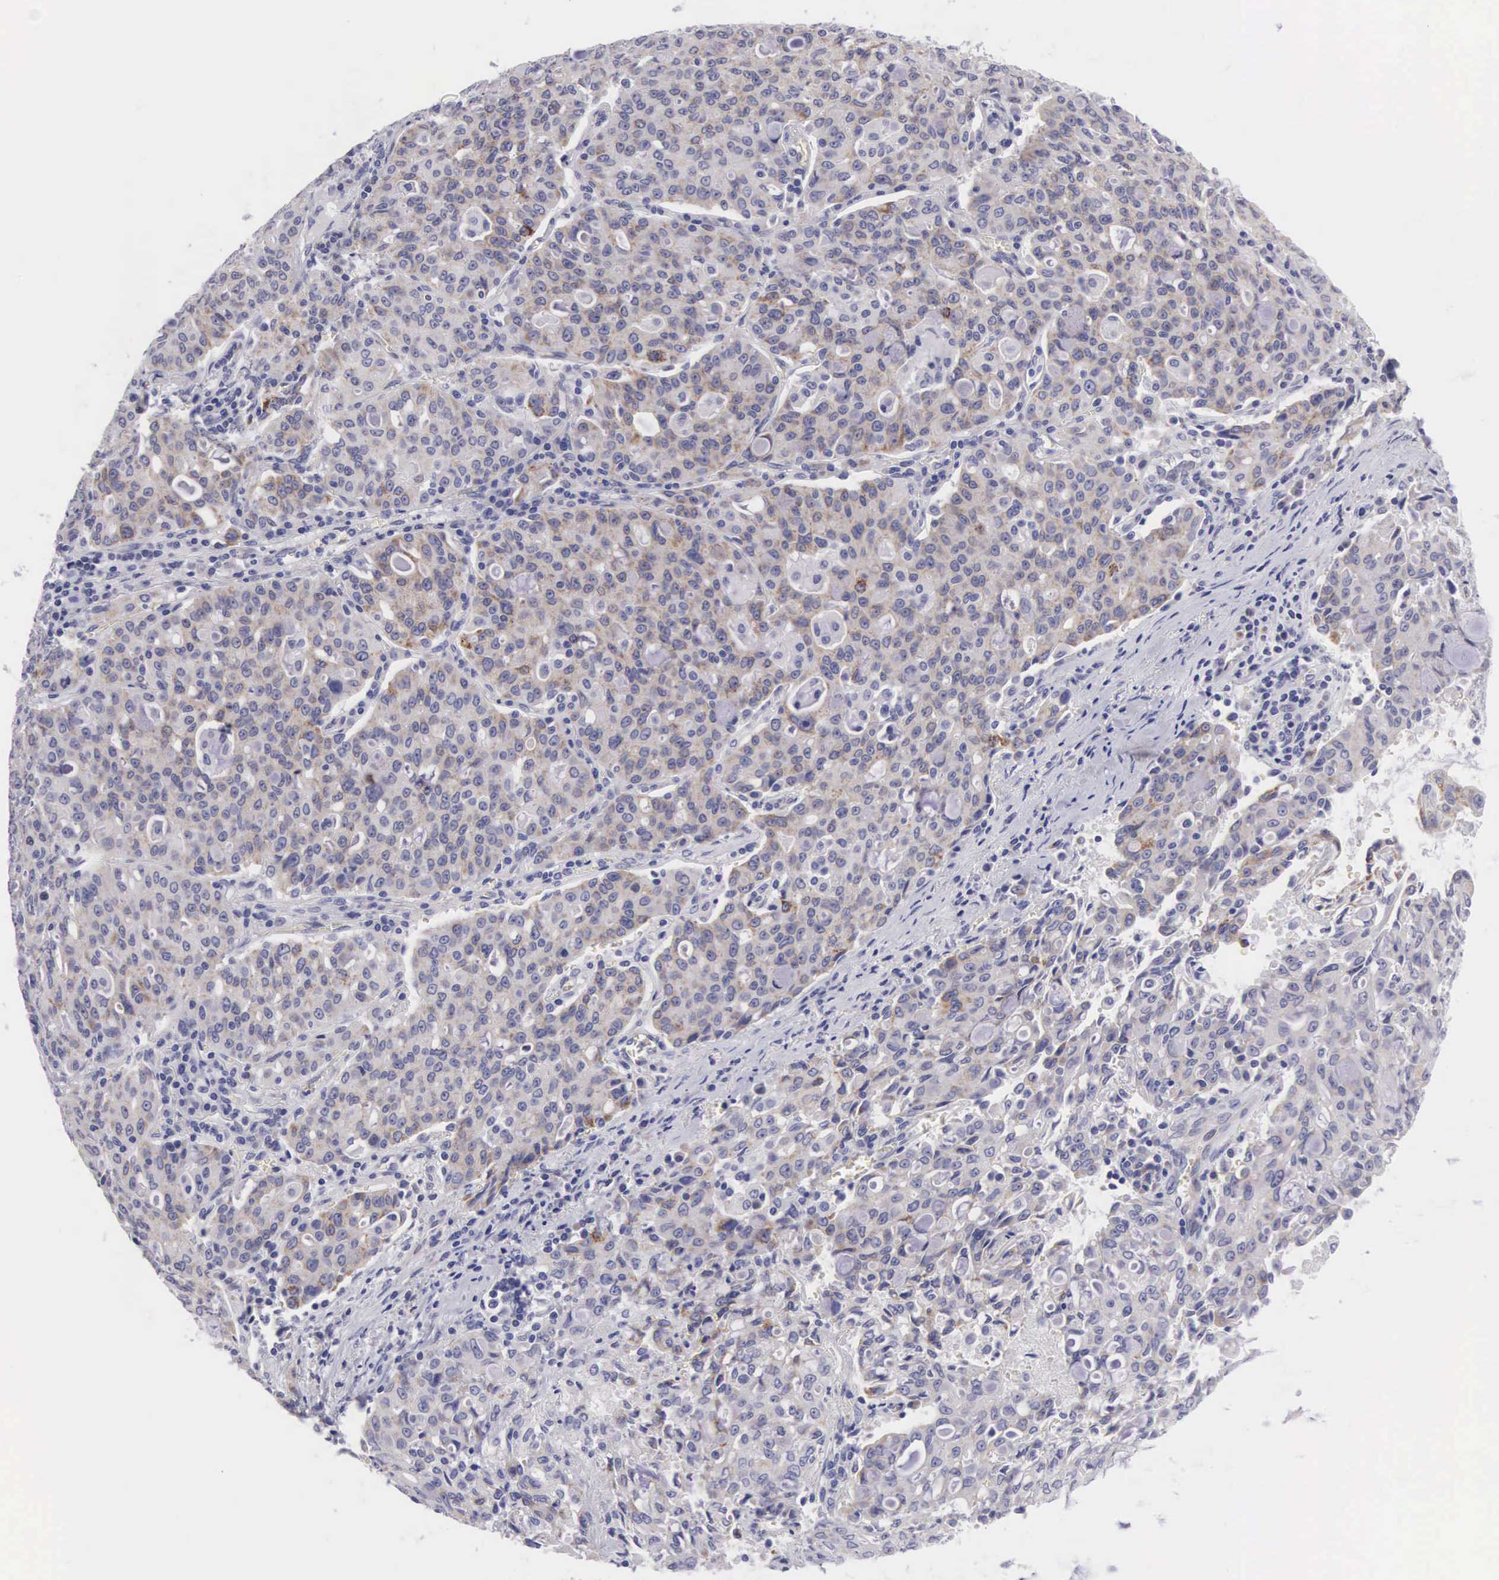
{"staining": {"intensity": "weak", "quantity": "25%-75%", "location": "cytoplasmic/membranous"}, "tissue": "lung cancer", "cell_type": "Tumor cells", "image_type": "cancer", "snomed": [{"axis": "morphology", "description": "Adenocarcinoma, NOS"}, {"axis": "topography", "description": "Lung"}], "caption": "A low amount of weak cytoplasmic/membranous positivity is identified in about 25%-75% of tumor cells in lung adenocarcinoma tissue. (Brightfield microscopy of DAB IHC at high magnification).", "gene": "SOX11", "patient": {"sex": "female", "age": 44}}